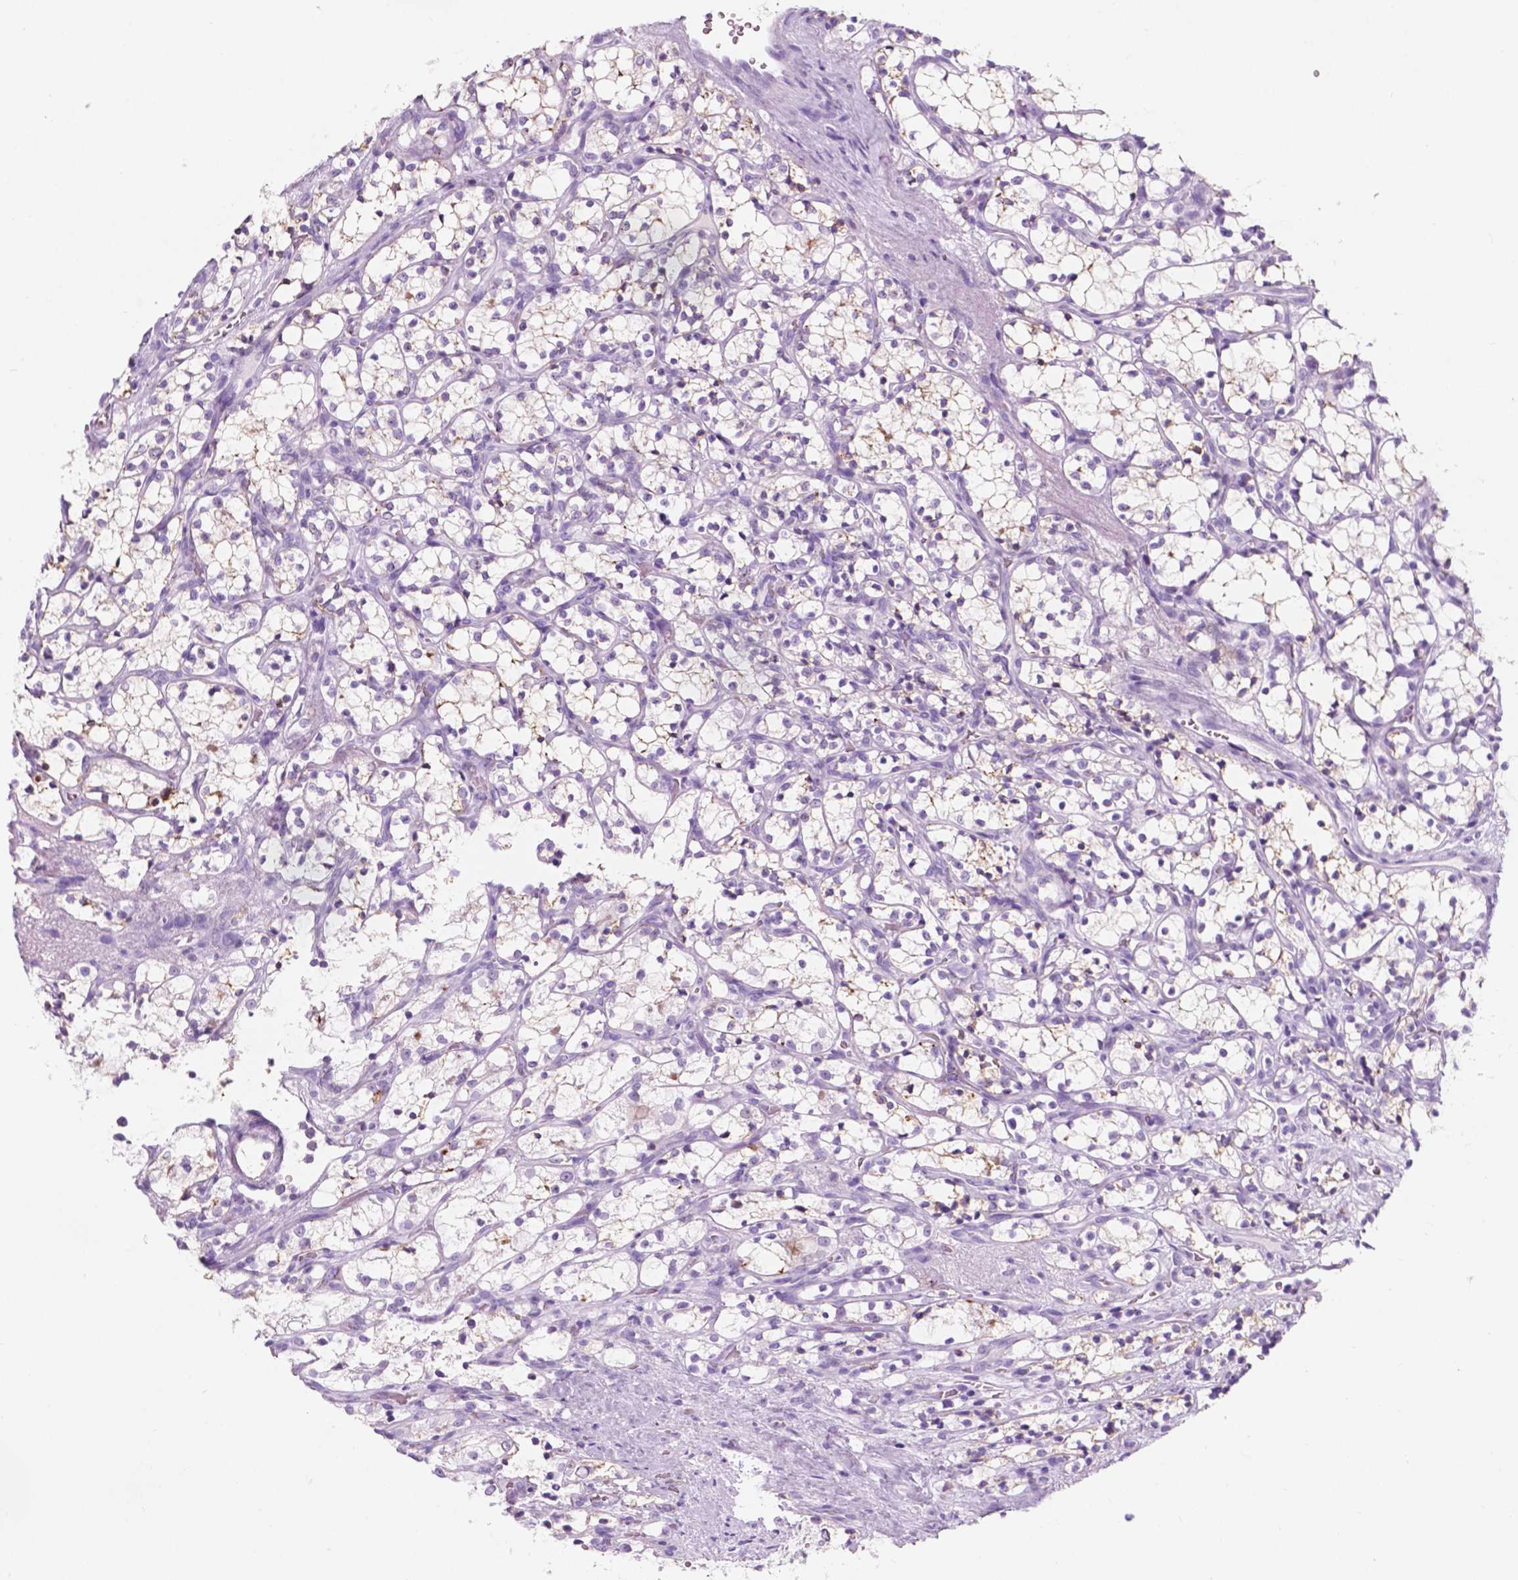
{"staining": {"intensity": "negative", "quantity": "none", "location": "none"}, "tissue": "renal cancer", "cell_type": "Tumor cells", "image_type": "cancer", "snomed": [{"axis": "morphology", "description": "Adenocarcinoma, NOS"}, {"axis": "topography", "description": "Kidney"}], "caption": "The image demonstrates no staining of tumor cells in renal cancer.", "gene": "CUZD1", "patient": {"sex": "female", "age": 69}}